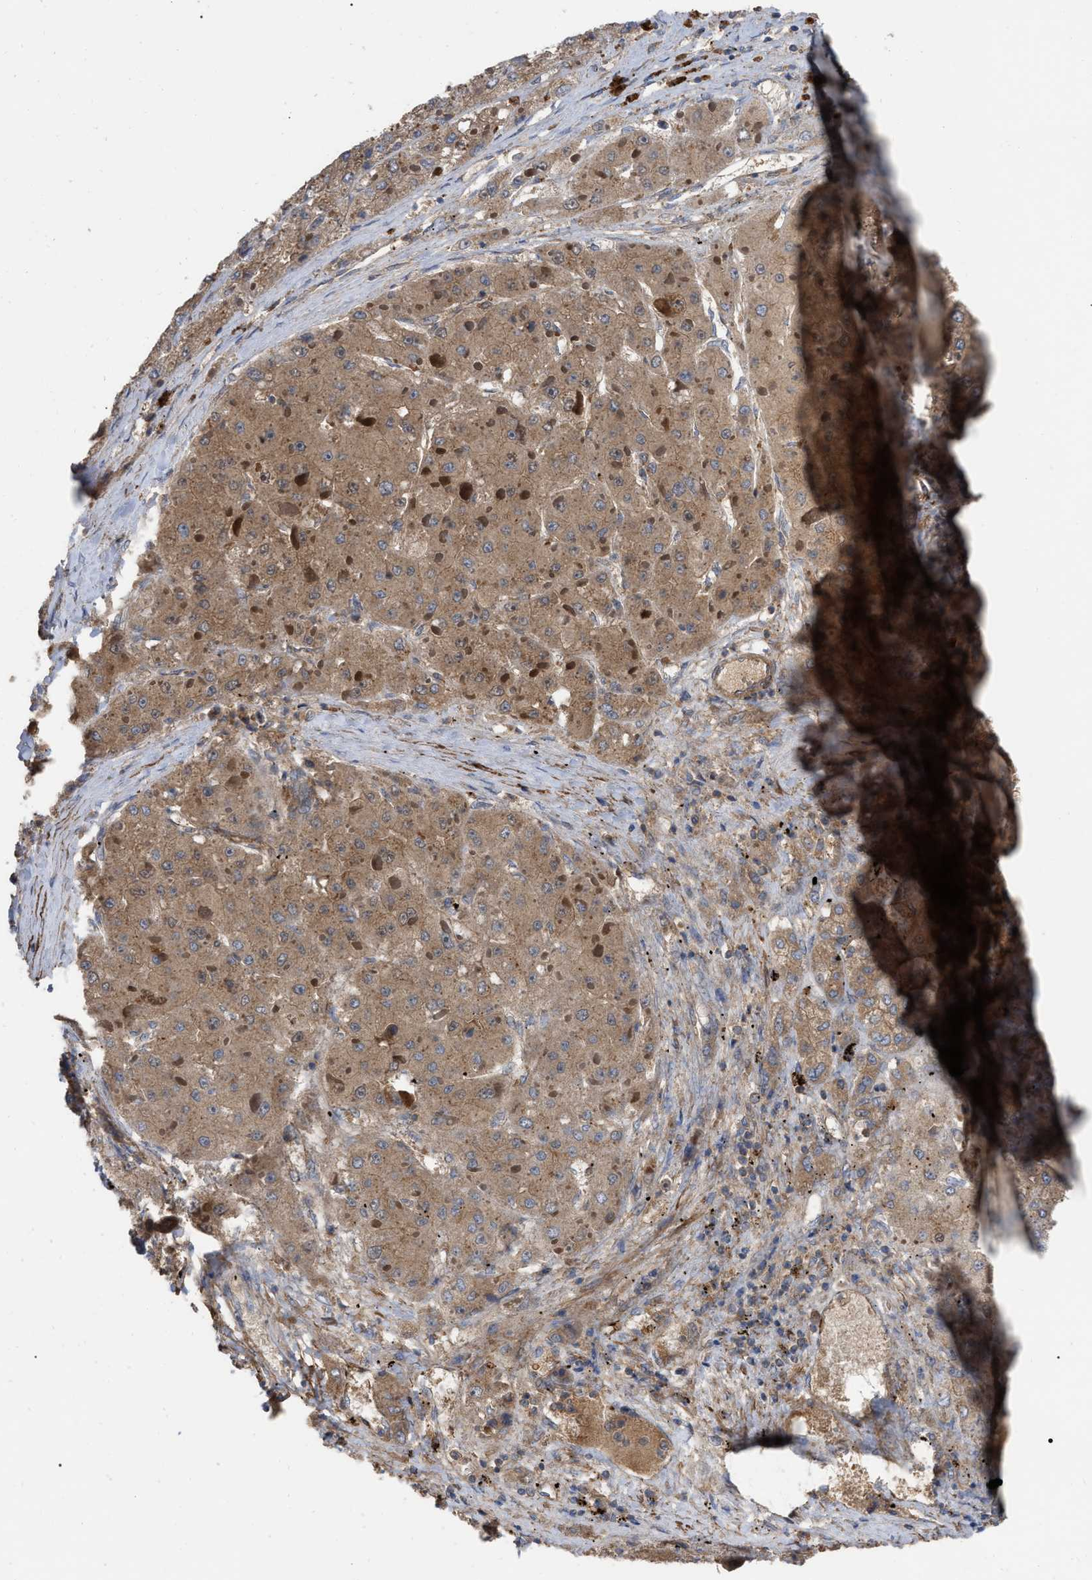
{"staining": {"intensity": "moderate", "quantity": ">75%", "location": "cytoplasmic/membranous"}, "tissue": "liver cancer", "cell_type": "Tumor cells", "image_type": "cancer", "snomed": [{"axis": "morphology", "description": "Carcinoma, Hepatocellular, NOS"}, {"axis": "topography", "description": "Liver"}], "caption": "Tumor cells exhibit moderate cytoplasmic/membranous positivity in about >75% of cells in liver cancer. (brown staining indicates protein expression, while blue staining denotes nuclei).", "gene": "RABEP1", "patient": {"sex": "female", "age": 73}}